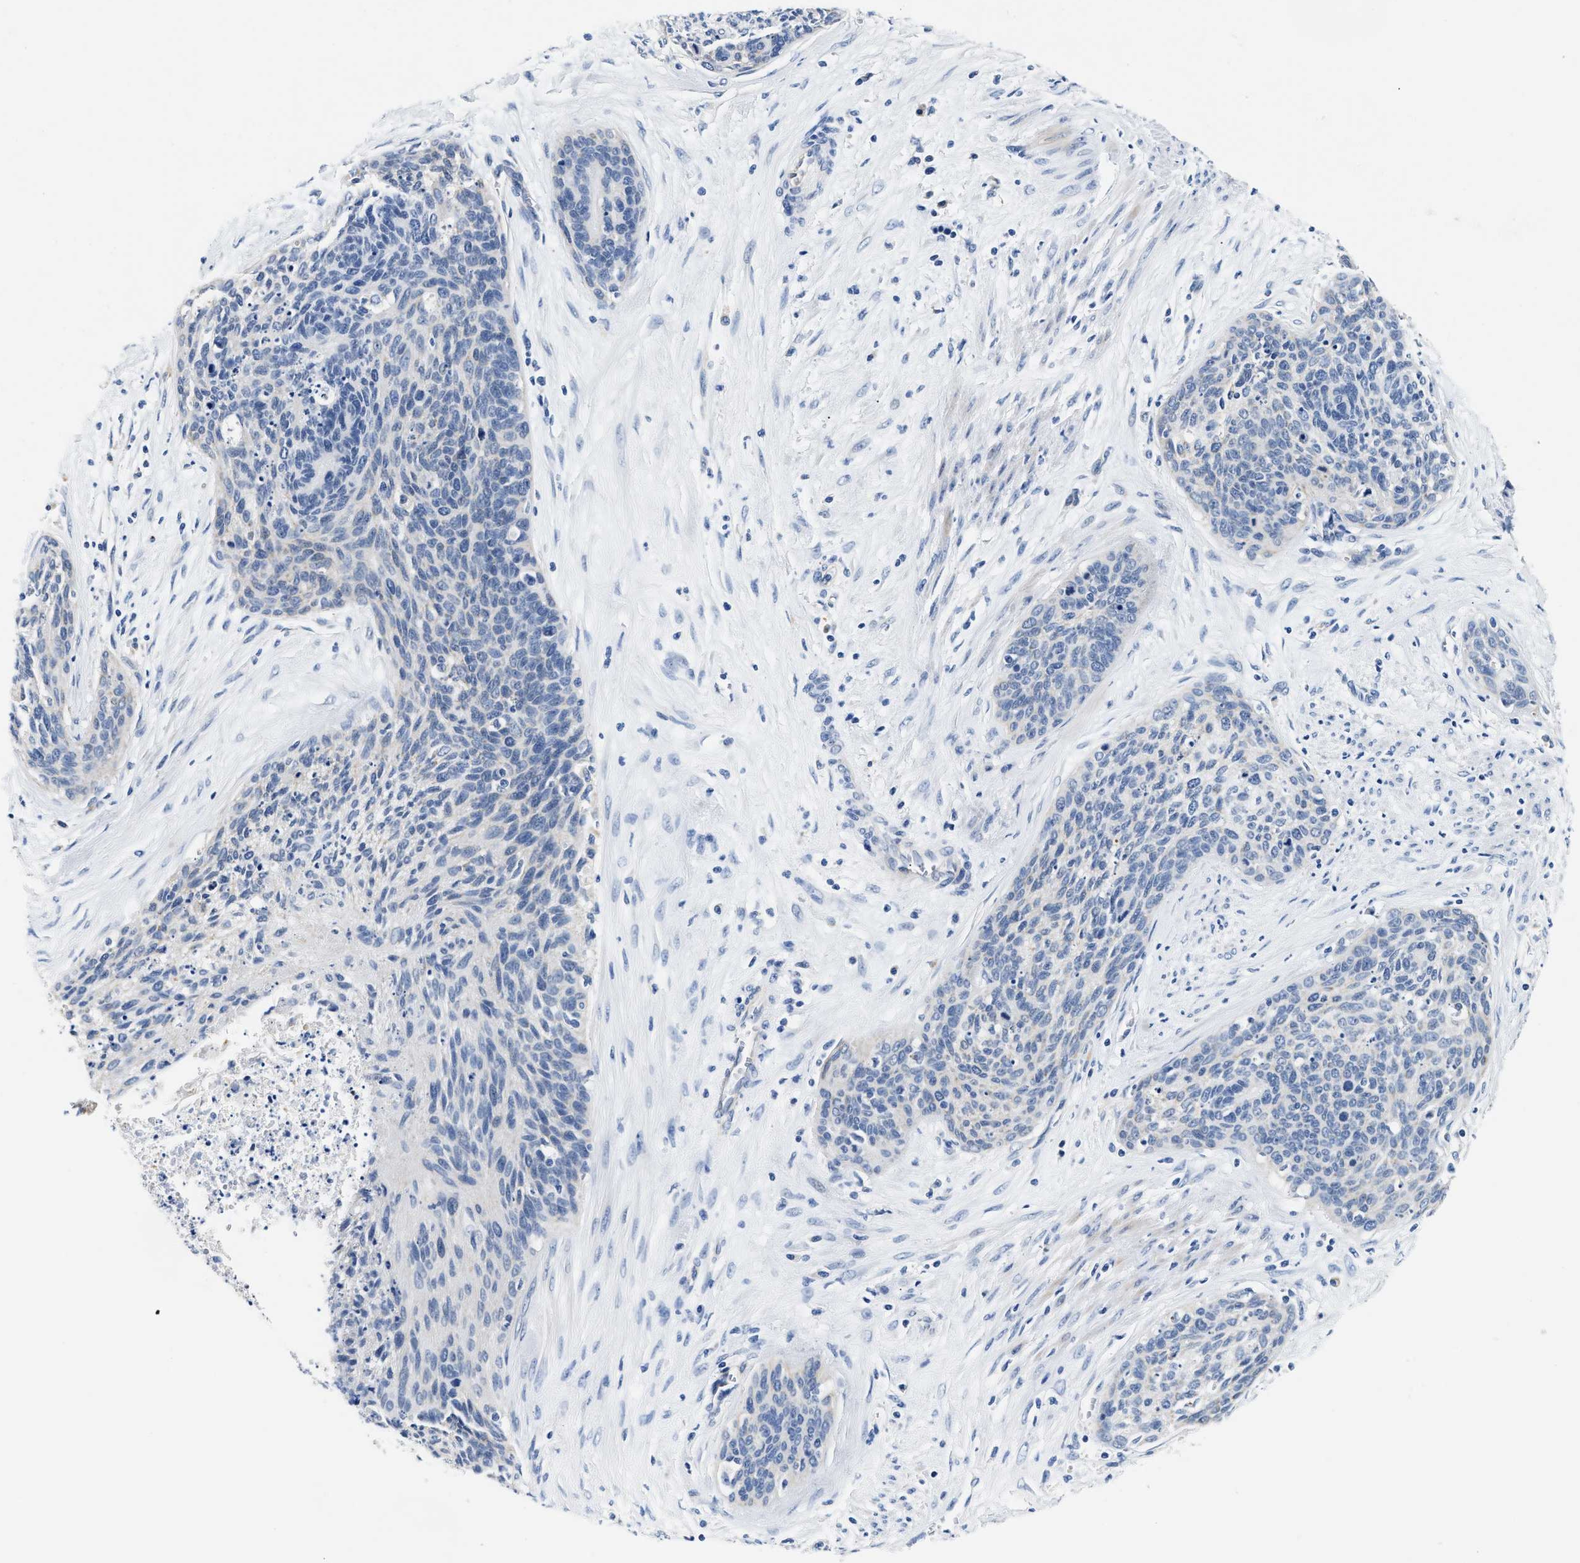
{"staining": {"intensity": "negative", "quantity": "none", "location": "none"}, "tissue": "cervical cancer", "cell_type": "Tumor cells", "image_type": "cancer", "snomed": [{"axis": "morphology", "description": "Squamous cell carcinoma, NOS"}, {"axis": "topography", "description": "Cervix"}], "caption": "IHC histopathology image of neoplastic tissue: human cervical squamous cell carcinoma stained with DAB (3,3'-diaminobenzidine) reveals no significant protein positivity in tumor cells.", "gene": "ACADVL", "patient": {"sex": "female", "age": 55}}